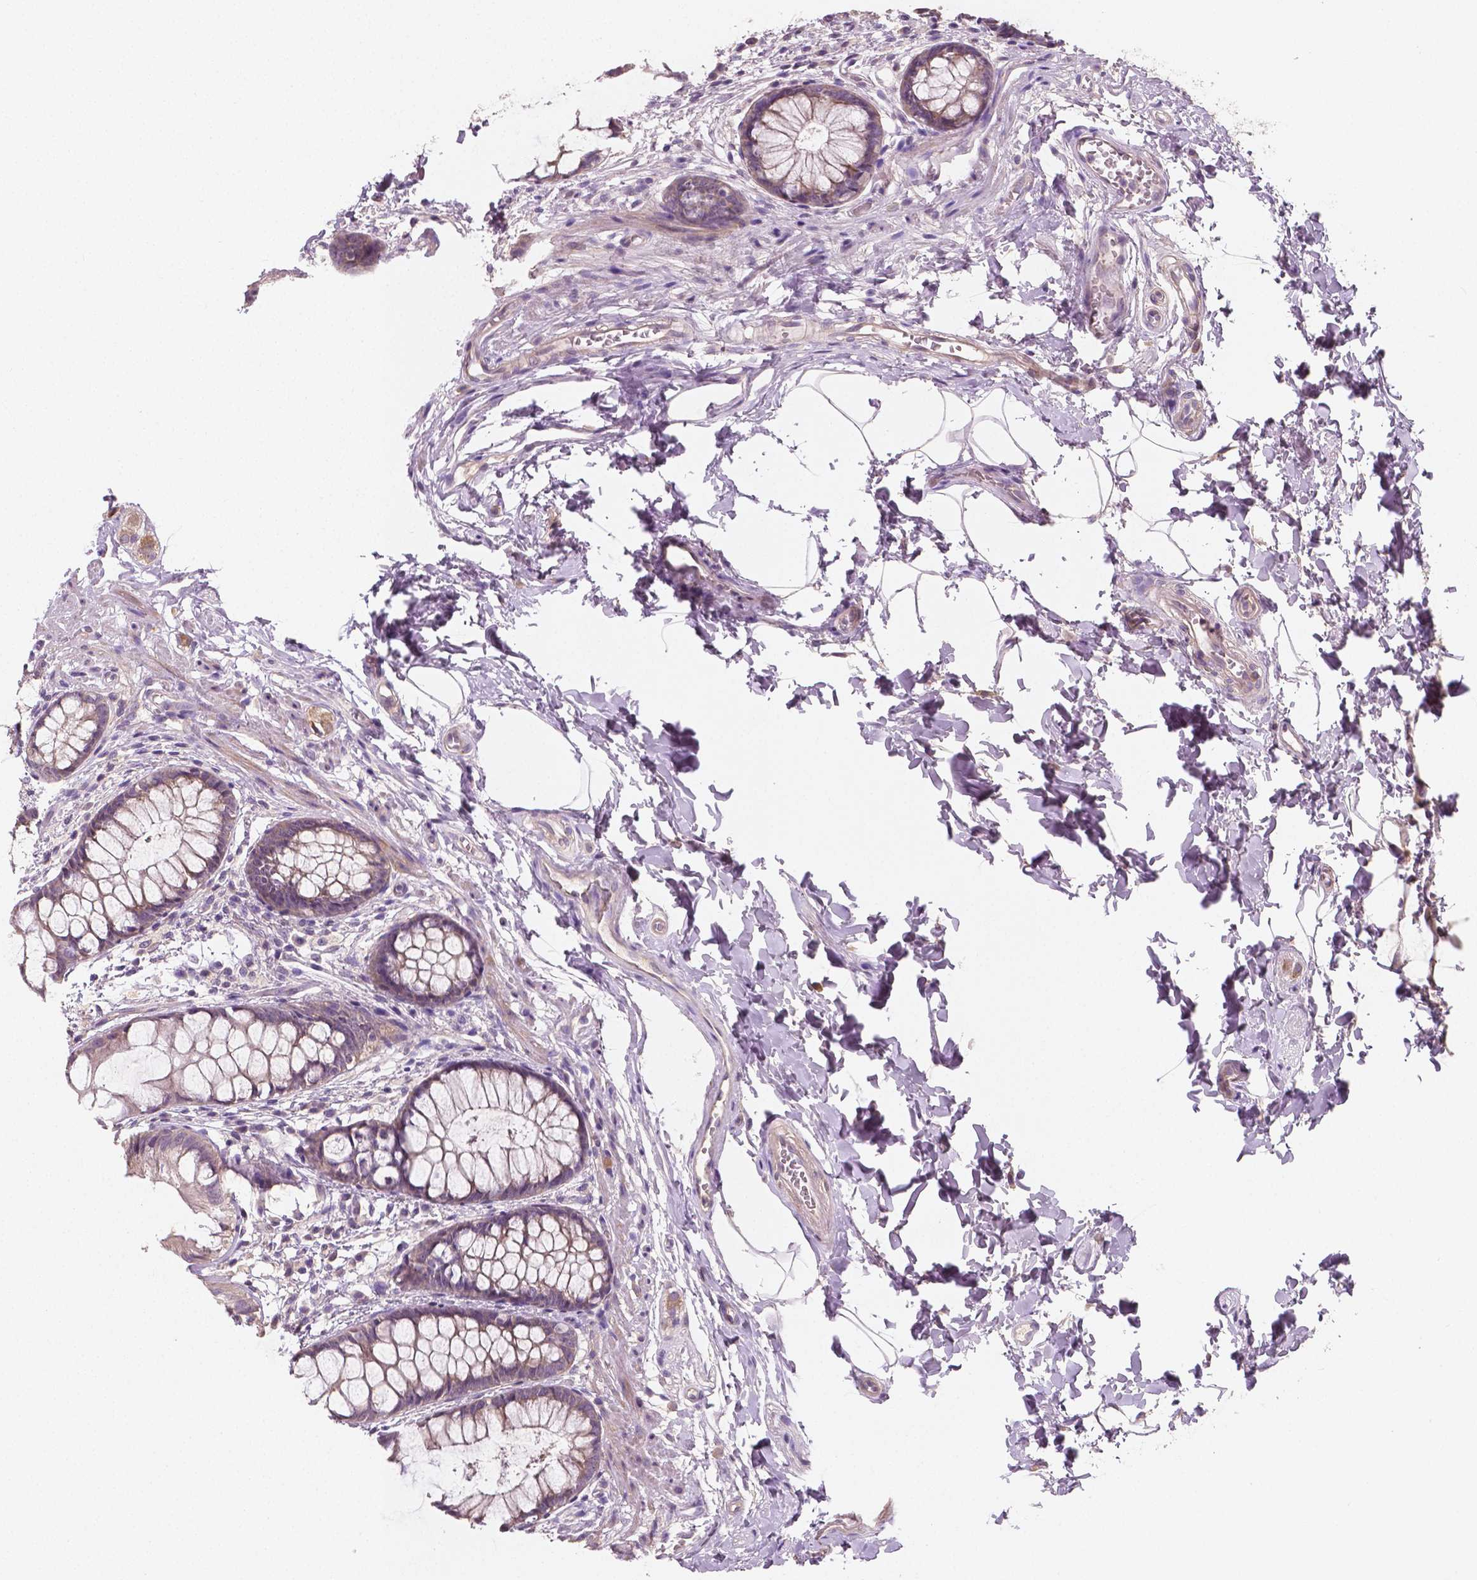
{"staining": {"intensity": "weak", "quantity": "<25%", "location": "cytoplasmic/membranous"}, "tissue": "rectum", "cell_type": "Glandular cells", "image_type": "normal", "snomed": [{"axis": "morphology", "description": "Normal tissue, NOS"}, {"axis": "topography", "description": "Rectum"}], "caption": "IHC of unremarkable human rectum displays no expression in glandular cells.", "gene": "LSM14B", "patient": {"sex": "female", "age": 62}}